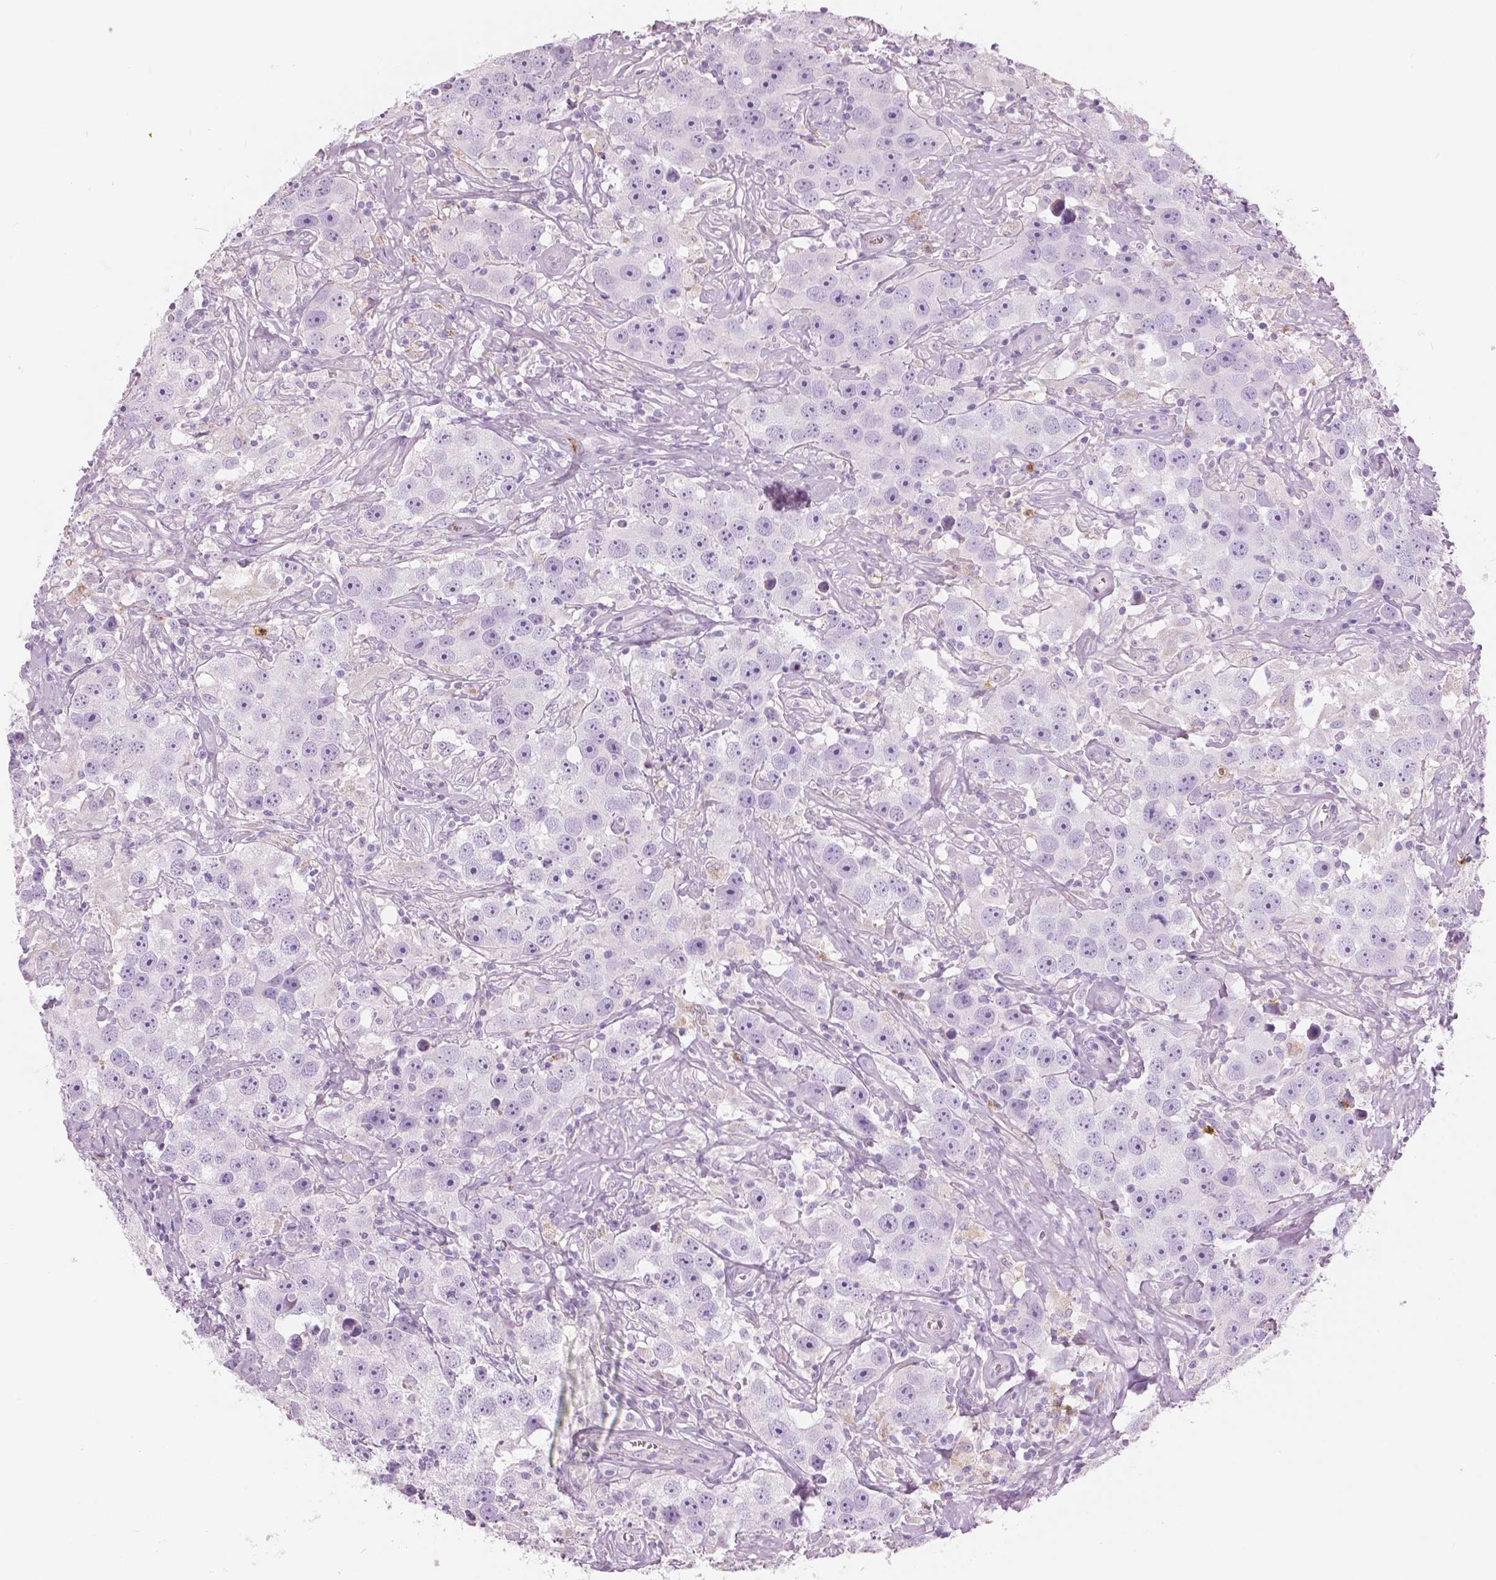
{"staining": {"intensity": "negative", "quantity": "none", "location": "none"}, "tissue": "testis cancer", "cell_type": "Tumor cells", "image_type": "cancer", "snomed": [{"axis": "morphology", "description": "Seminoma, NOS"}, {"axis": "topography", "description": "Testis"}], "caption": "The micrograph shows no significant expression in tumor cells of testis seminoma. (DAB immunohistochemistry (IHC), high magnification).", "gene": "CXCR2", "patient": {"sex": "male", "age": 49}}